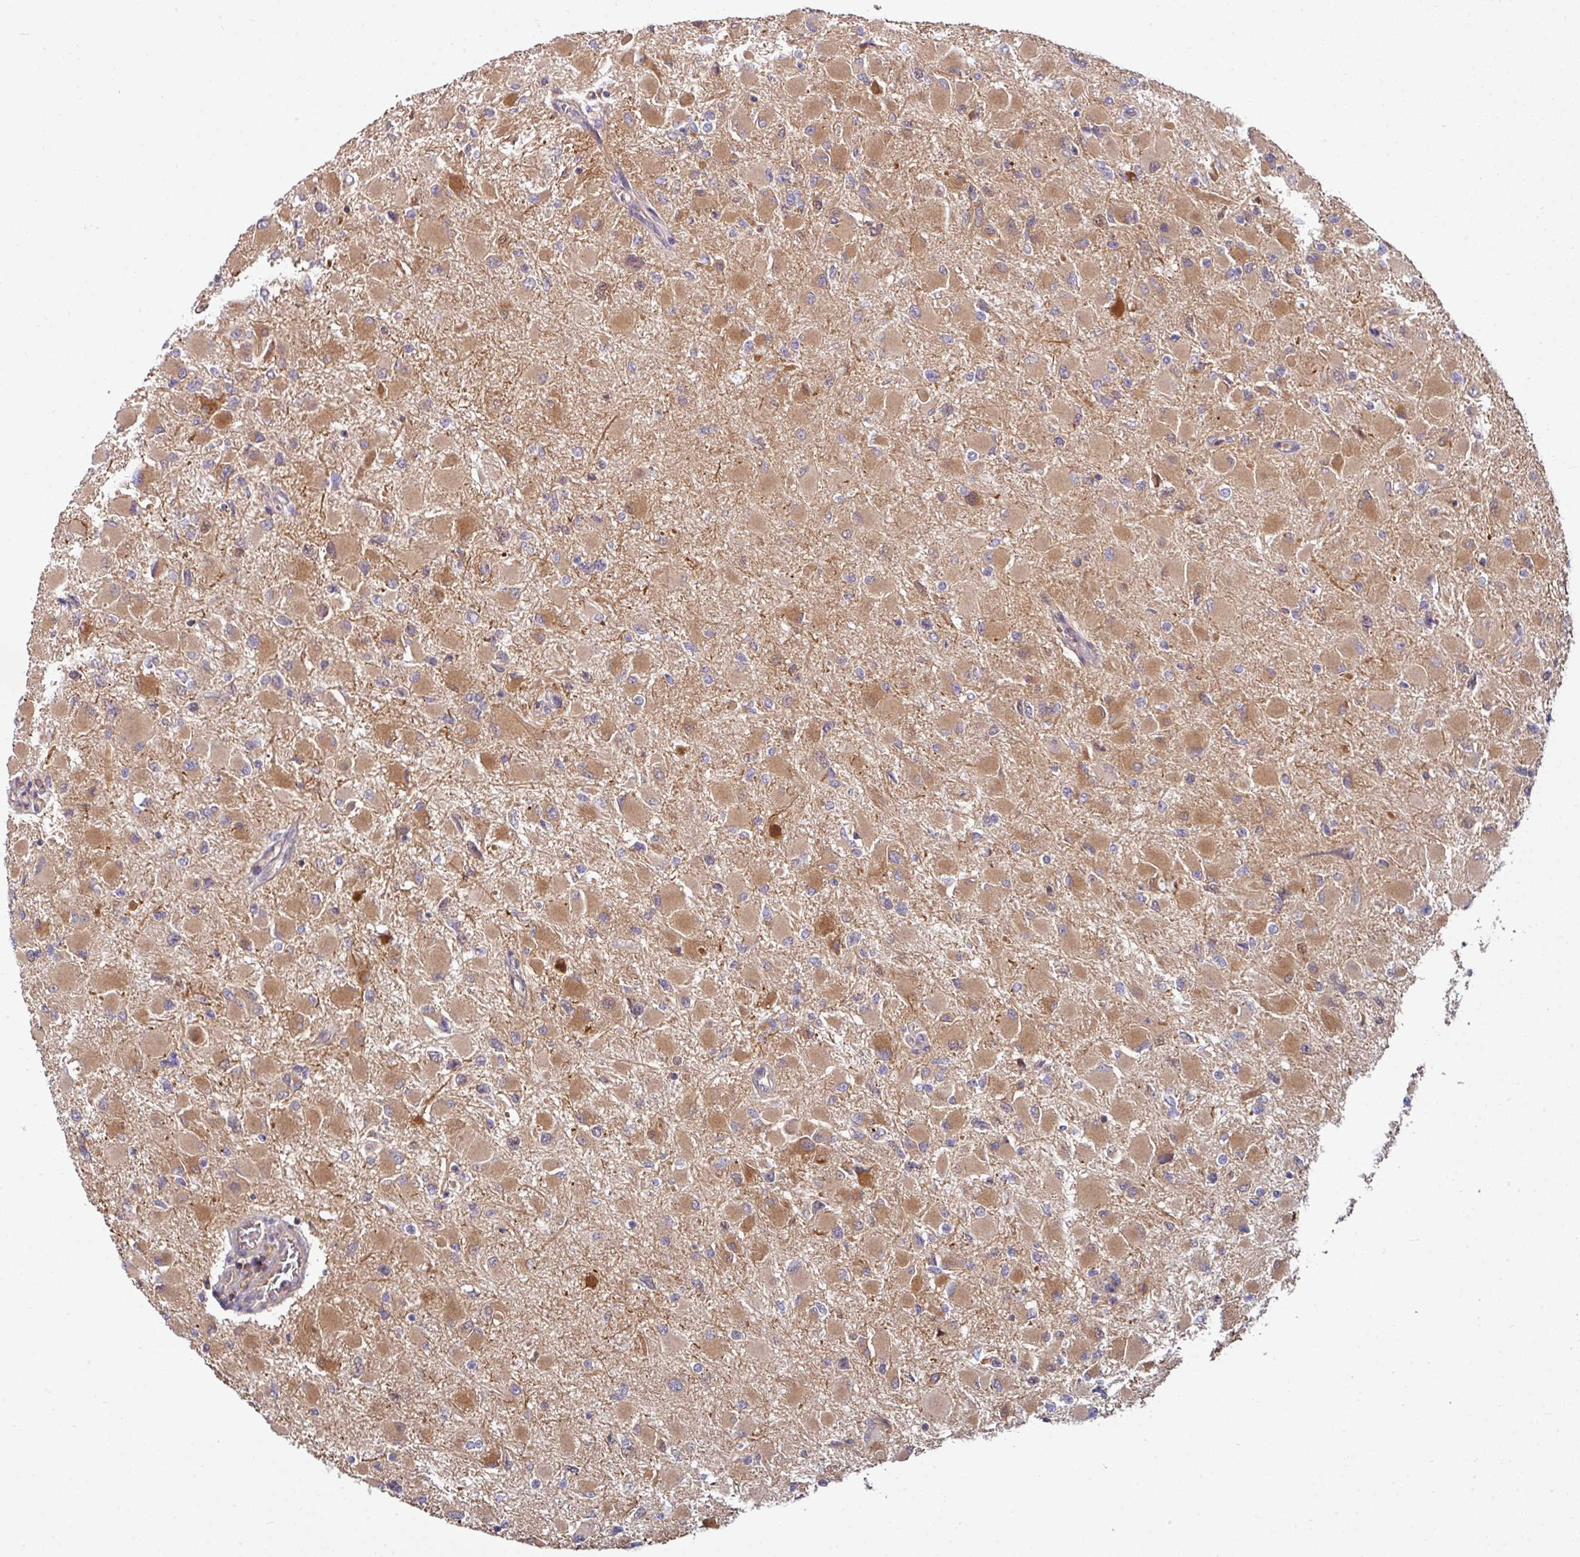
{"staining": {"intensity": "moderate", "quantity": "25%-75%", "location": "cytoplasmic/membranous"}, "tissue": "glioma", "cell_type": "Tumor cells", "image_type": "cancer", "snomed": [{"axis": "morphology", "description": "Glioma, malignant, High grade"}, {"axis": "topography", "description": "Cerebral cortex"}], "caption": "Malignant glioma (high-grade) stained with a brown dye shows moderate cytoplasmic/membranous positive positivity in about 25%-75% of tumor cells.", "gene": "SLAMF6", "patient": {"sex": "female", "age": 36}}